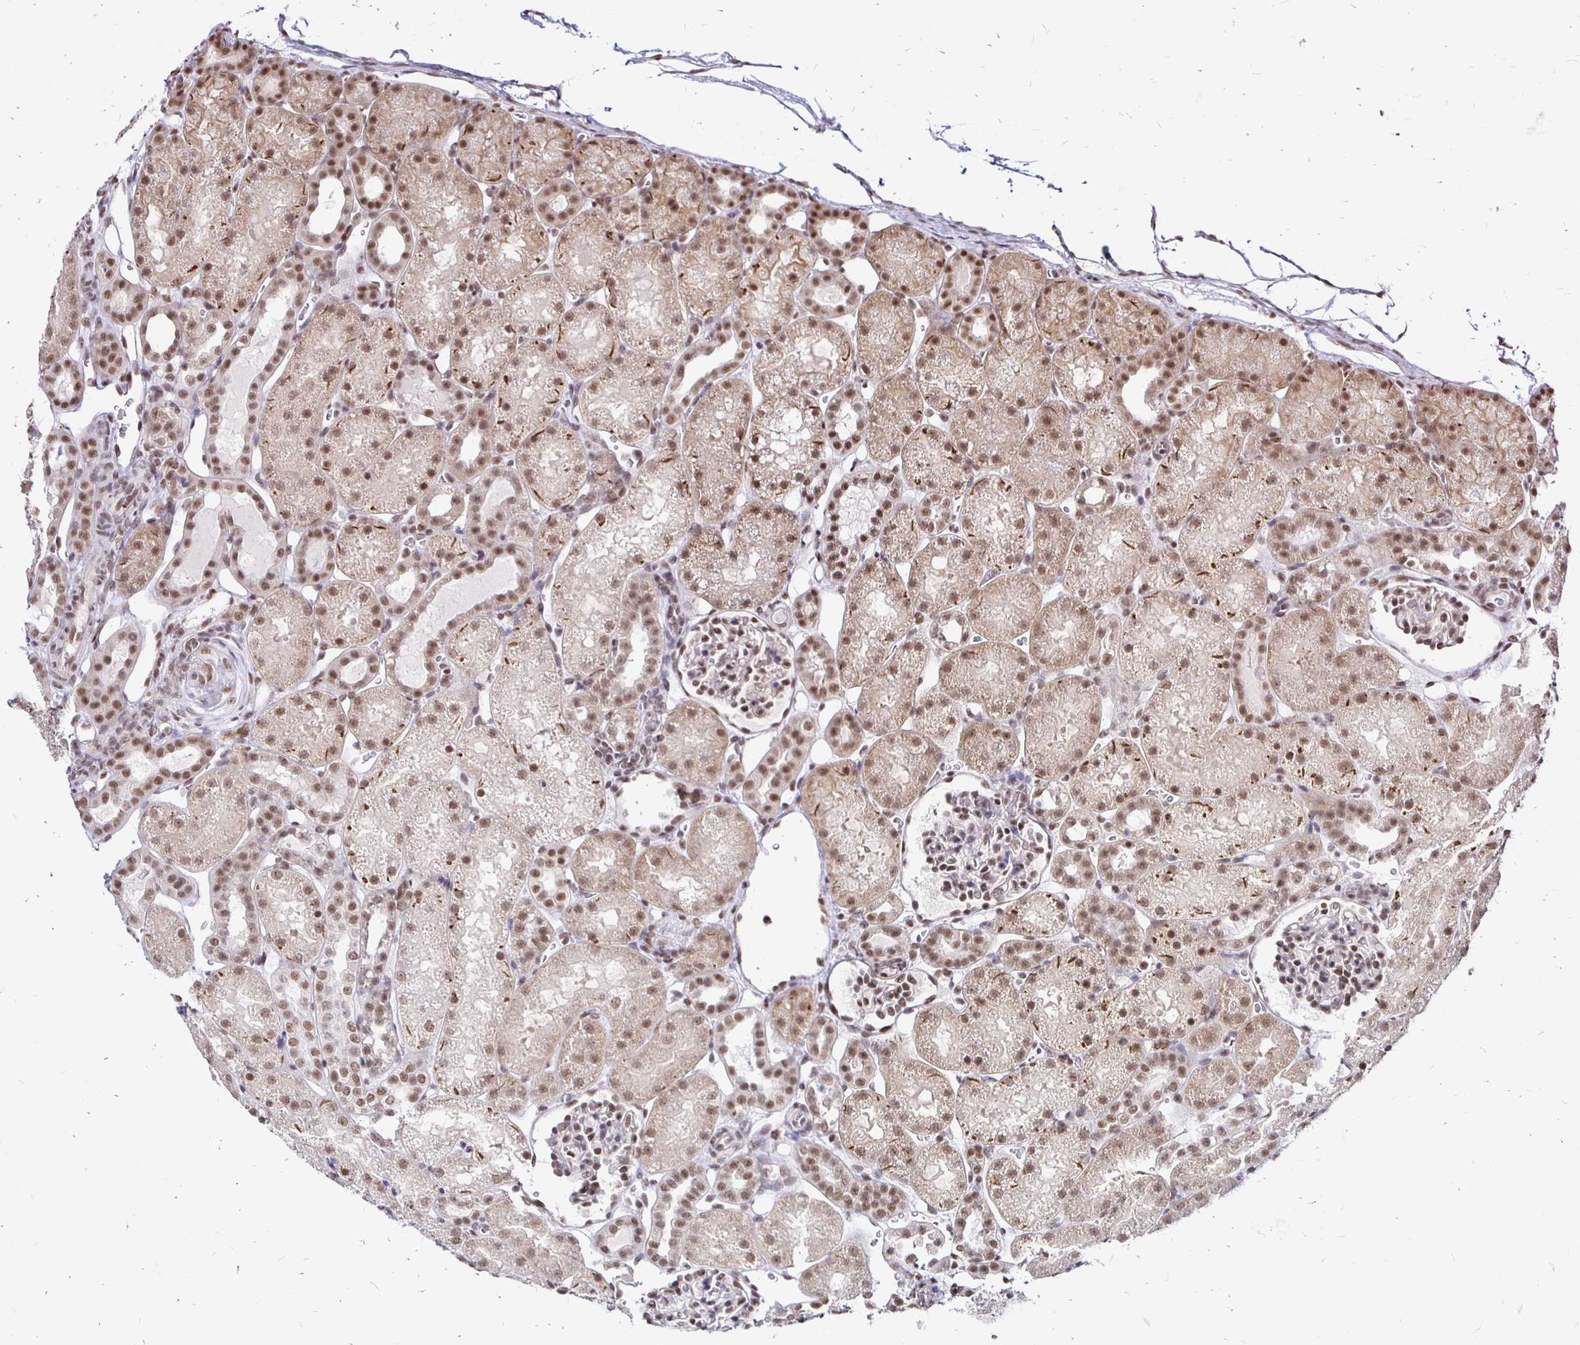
{"staining": {"intensity": "moderate", "quantity": ">75%", "location": "nuclear"}, "tissue": "kidney", "cell_type": "Cells in glomeruli", "image_type": "normal", "snomed": [{"axis": "morphology", "description": "Normal tissue, NOS"}, {"axis": "topography", "description": "Kidney"}], "caption": "Kidney stained with DAB (3,3'-diaminobenzidine) immunohistochemistry (IHC) reveals medium levels of moderate nuclear staining in approximately >75% of cells in glomeruli.", "gene": "SIN3A", "patient": {"sex": "male", "age": 2}}